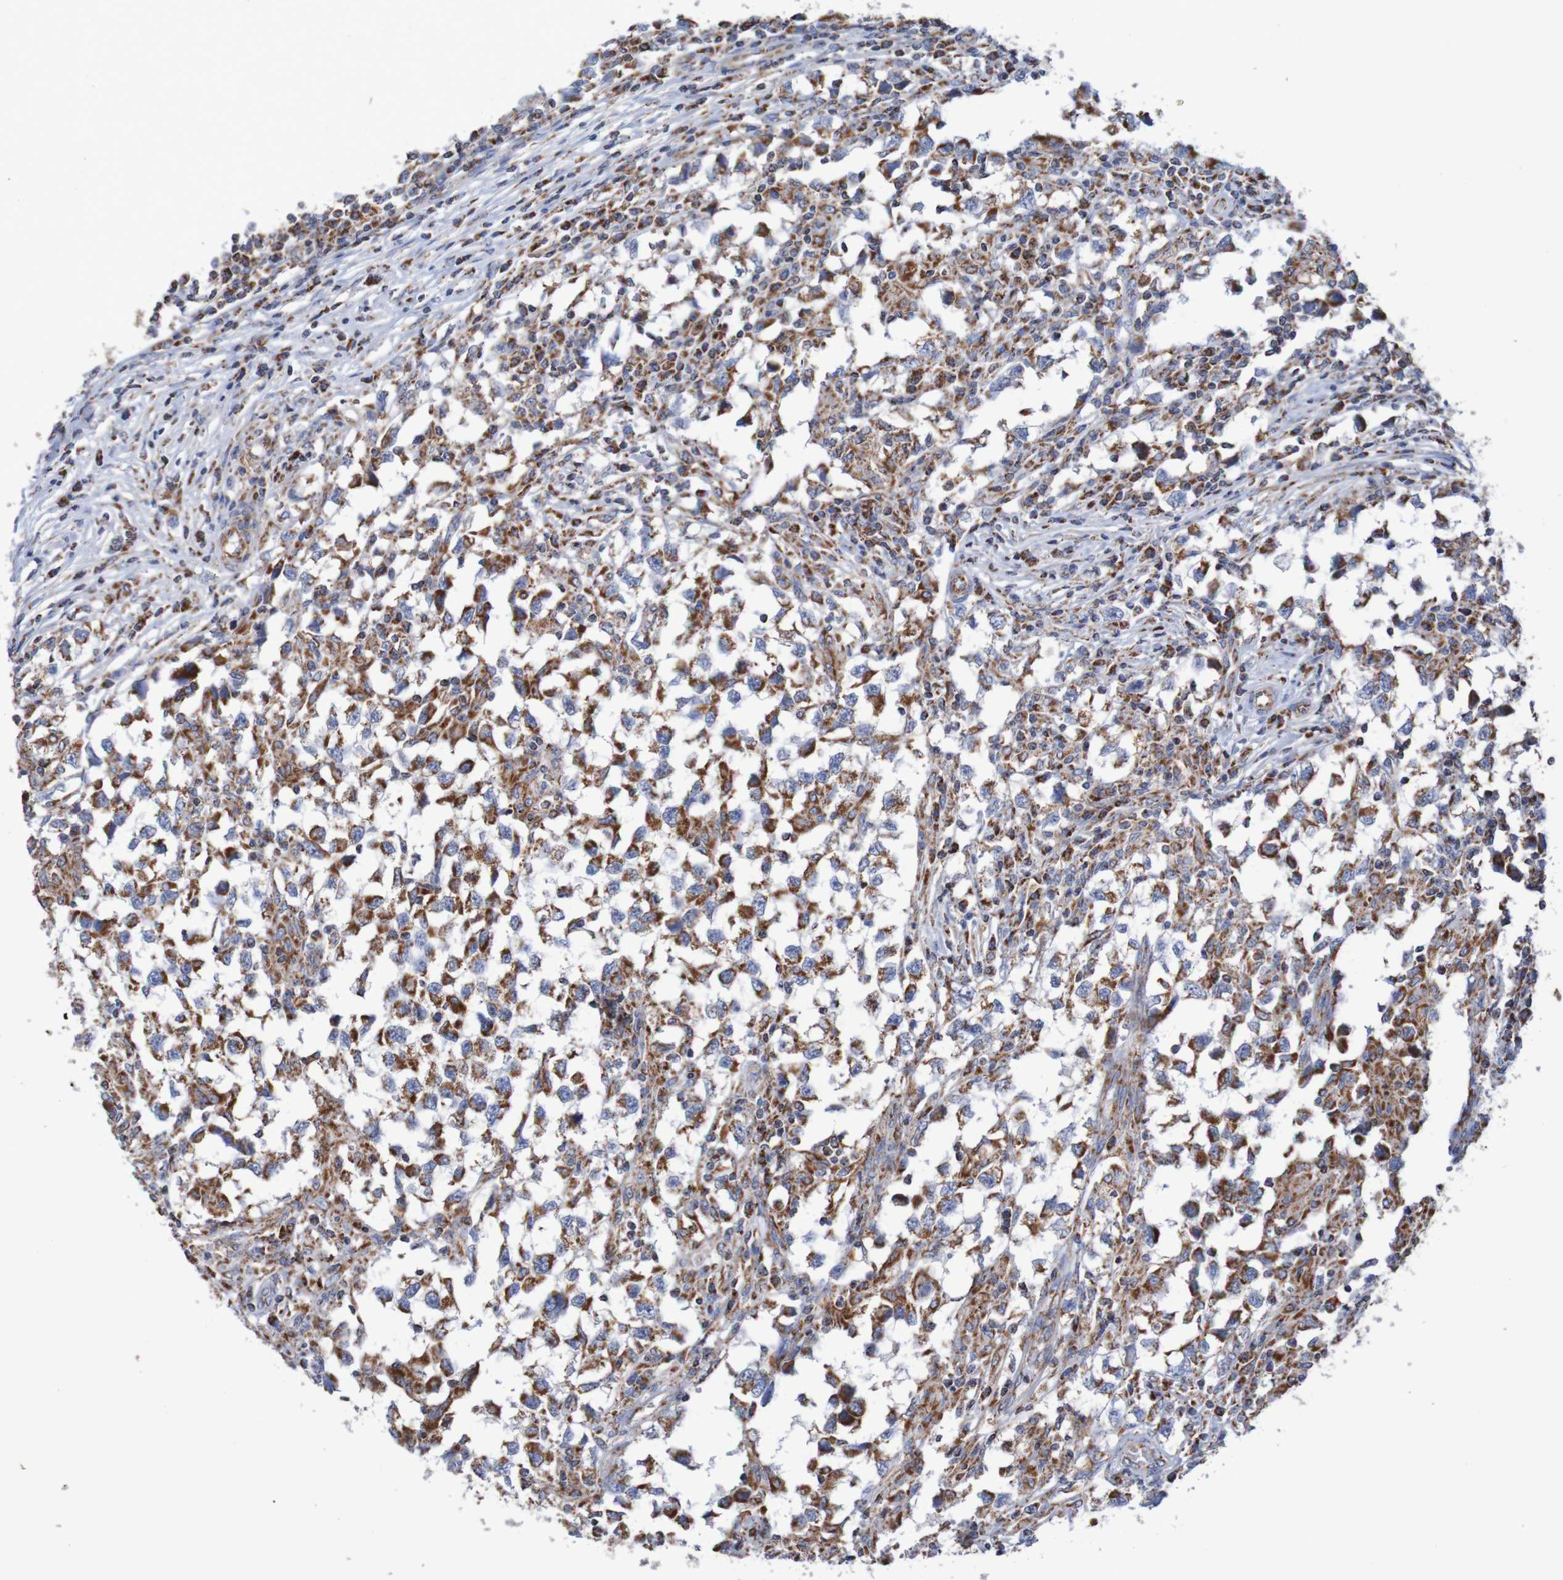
{"staining": {"intensity": "strong", "quantity": ">75%", "location": "cytoplasmic/membranous"}, "tissue": "testis cancer", "cell_type": "Tumor cells", "image_type": "cancer", "snomed": [{"axis": "morphology", "description": "Carcinoma, Embryonal, NOS"}, {"axis": "topography", "description": "Testis"}], "caption": "Strong cytoplasmic/membranous positivity for a protein is seen in about >75% of tumor cells of testis embryonal carcinoma using immunohistochemistry (IHC).", "gene": "MMEL1", "patient": {"sex": "male", "age": 21}}